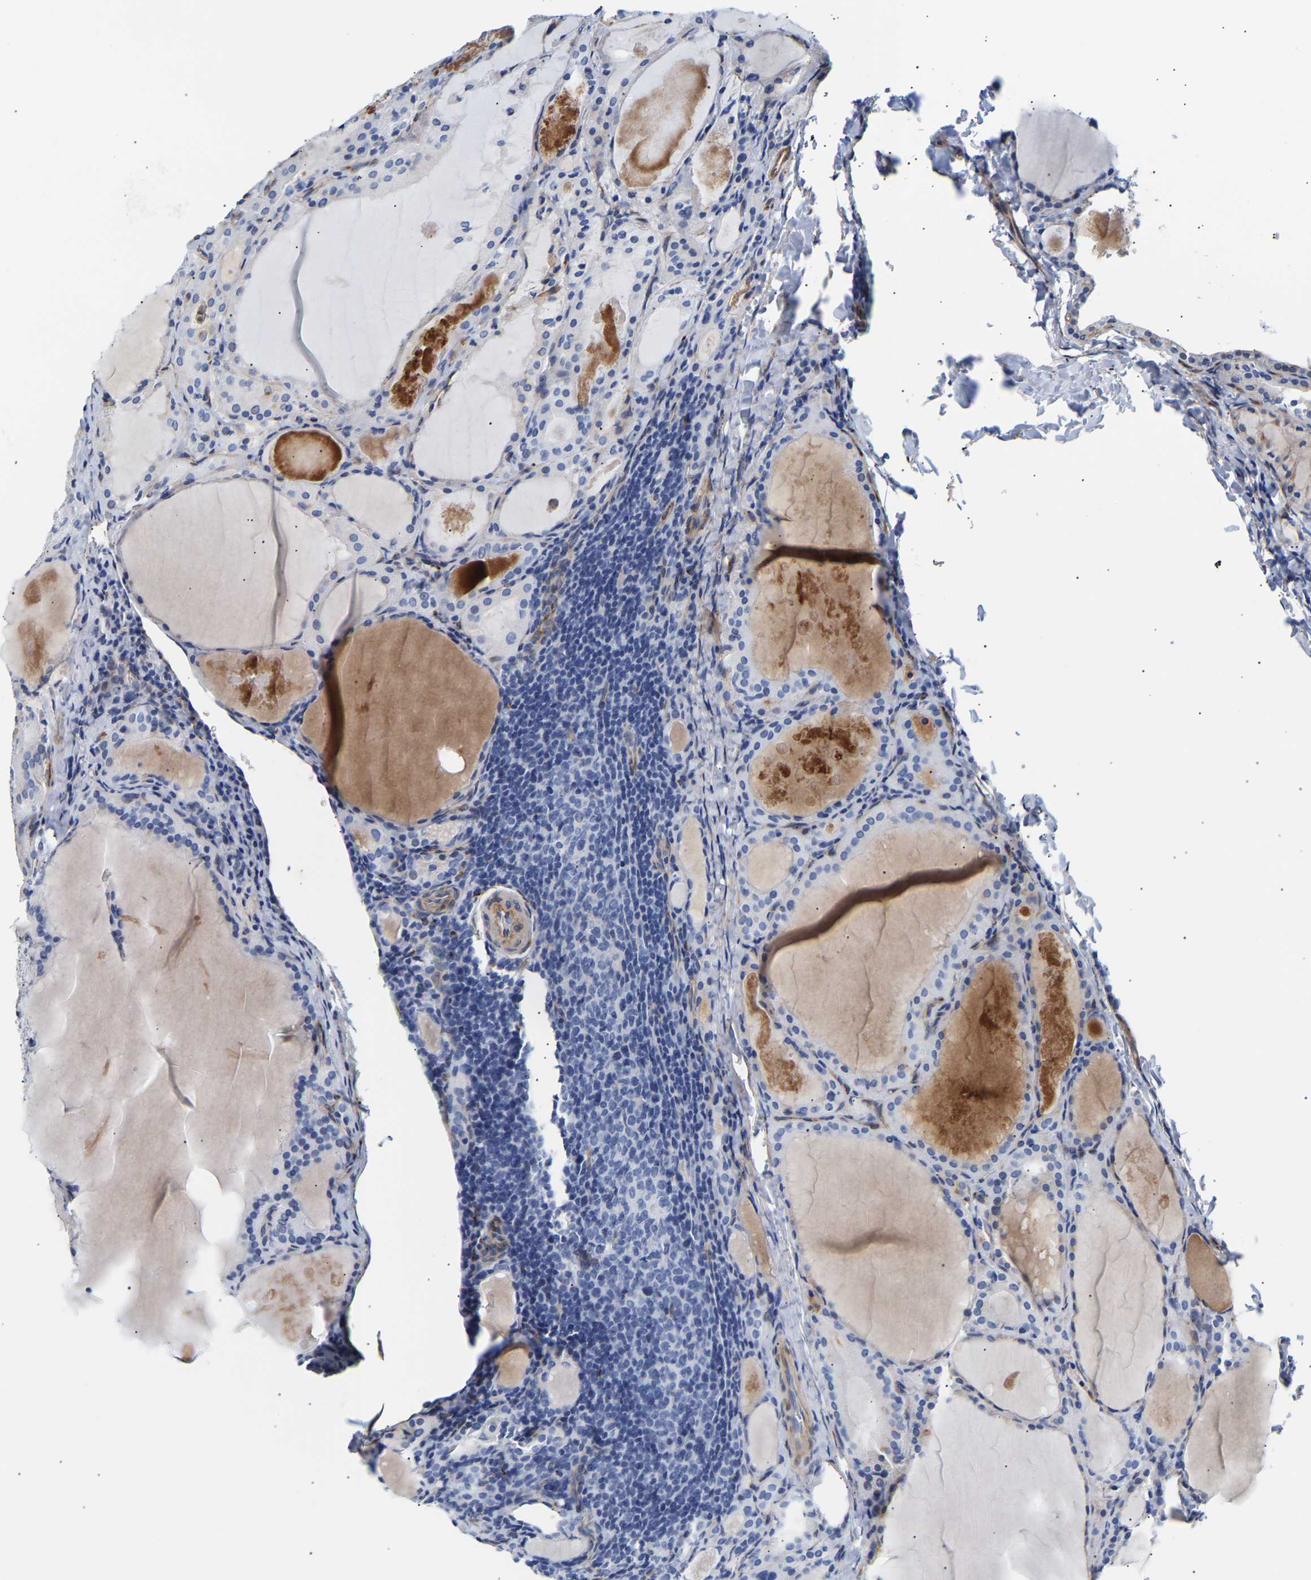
{"staining": {"intensity": "negative", "quantity": "none", "location": "none"}, "tissue": "thyroid cancer", "cell_type": "Tumor cells", "image_type": "cancer", "snomed": [{"axis": "morphology", "description": "Papillary adenocarcinoma, NOS"}, {"axis": "topography", "description": "Thyroid gland"}], "caption": "This is an IHC micrograph of human thyroid cancer (papillary adenocarcinoma). There is no expression in tumor cells.", "gene": "IGFBP7", "patient": {"sex": "female", "age": 42}}